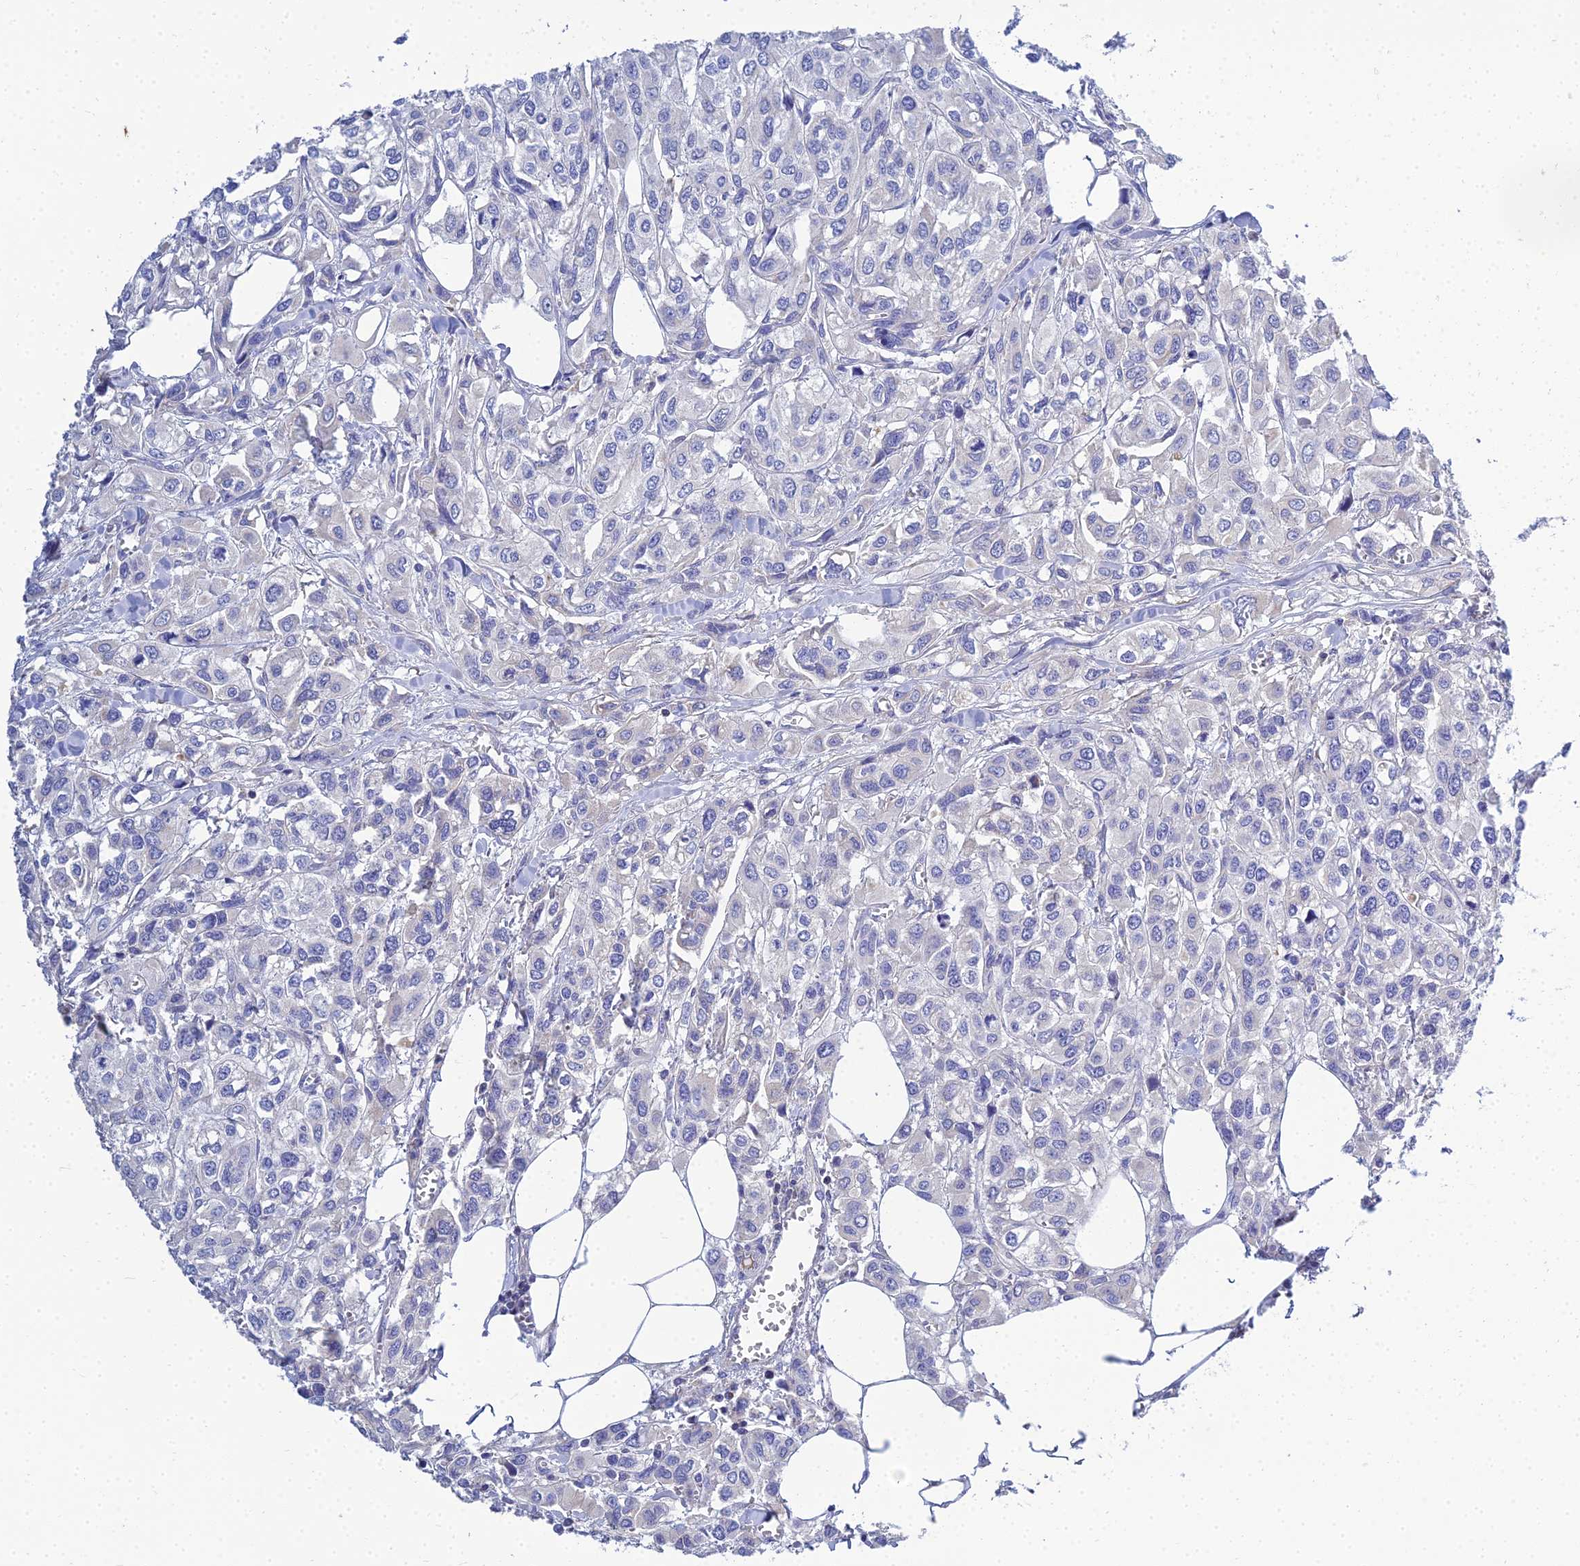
{"staining": {"intensity": "negative", "quantity": "none", "location": "none"}, "tissue": "urothelial cancer", "cell_type": "Tumor cells", "image_type": "cancer", "snomed": [{"axis": "morphology", "description": "Urothelial carcinoma, High grade"}, {"axis": "topography", "description": "Urinary bladder"}], "caption": "Urothelial cancer was stained to show a protein in brown. There is no significant staining in tumor cells.", "gene": "NPY", "patient": {"sex": "male", "age": 67}}